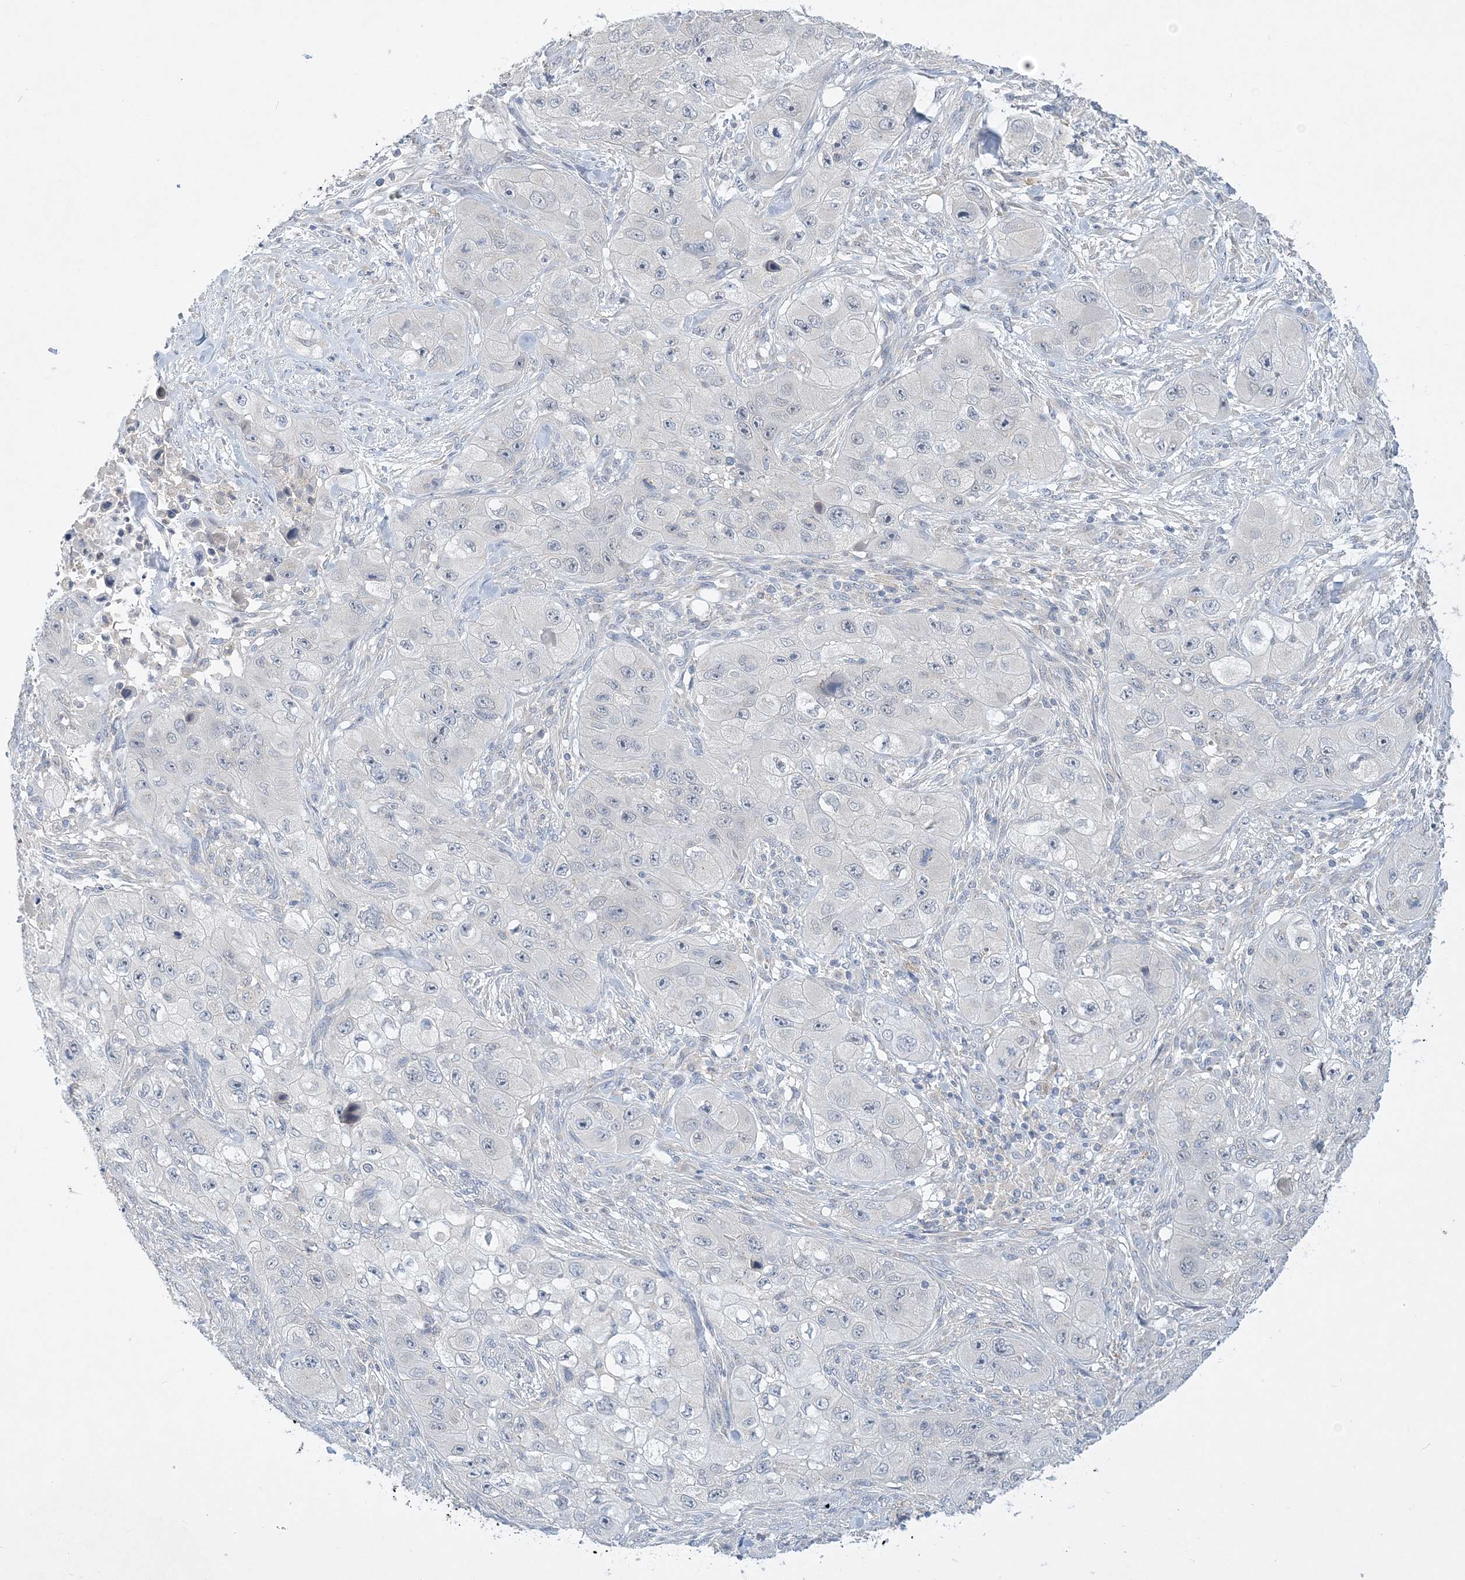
{"staining": {"intensity": "negative", "quantity": "none", "location": "none"}, "tissue": "skin cancer", "cell_type": "Tumor cells", "image_type": "cancer", "snomed": [{"axis": "morphology", "description": "Squamous cell carcinoma, NOS"}, {"axis": "topography", "description": "Skin"}, {"axis": "topography", "description": "Subcutis"}], "caption": "This histopathology image is of skin squamous cell carcinoma stained with immunohistochemistry to label a protein in brown with the nuclei are counter-stained blue. There is no positivity in tumor cells.", "gene": "ANKRD35", "patient": {"sex": "male", "age": 73}}